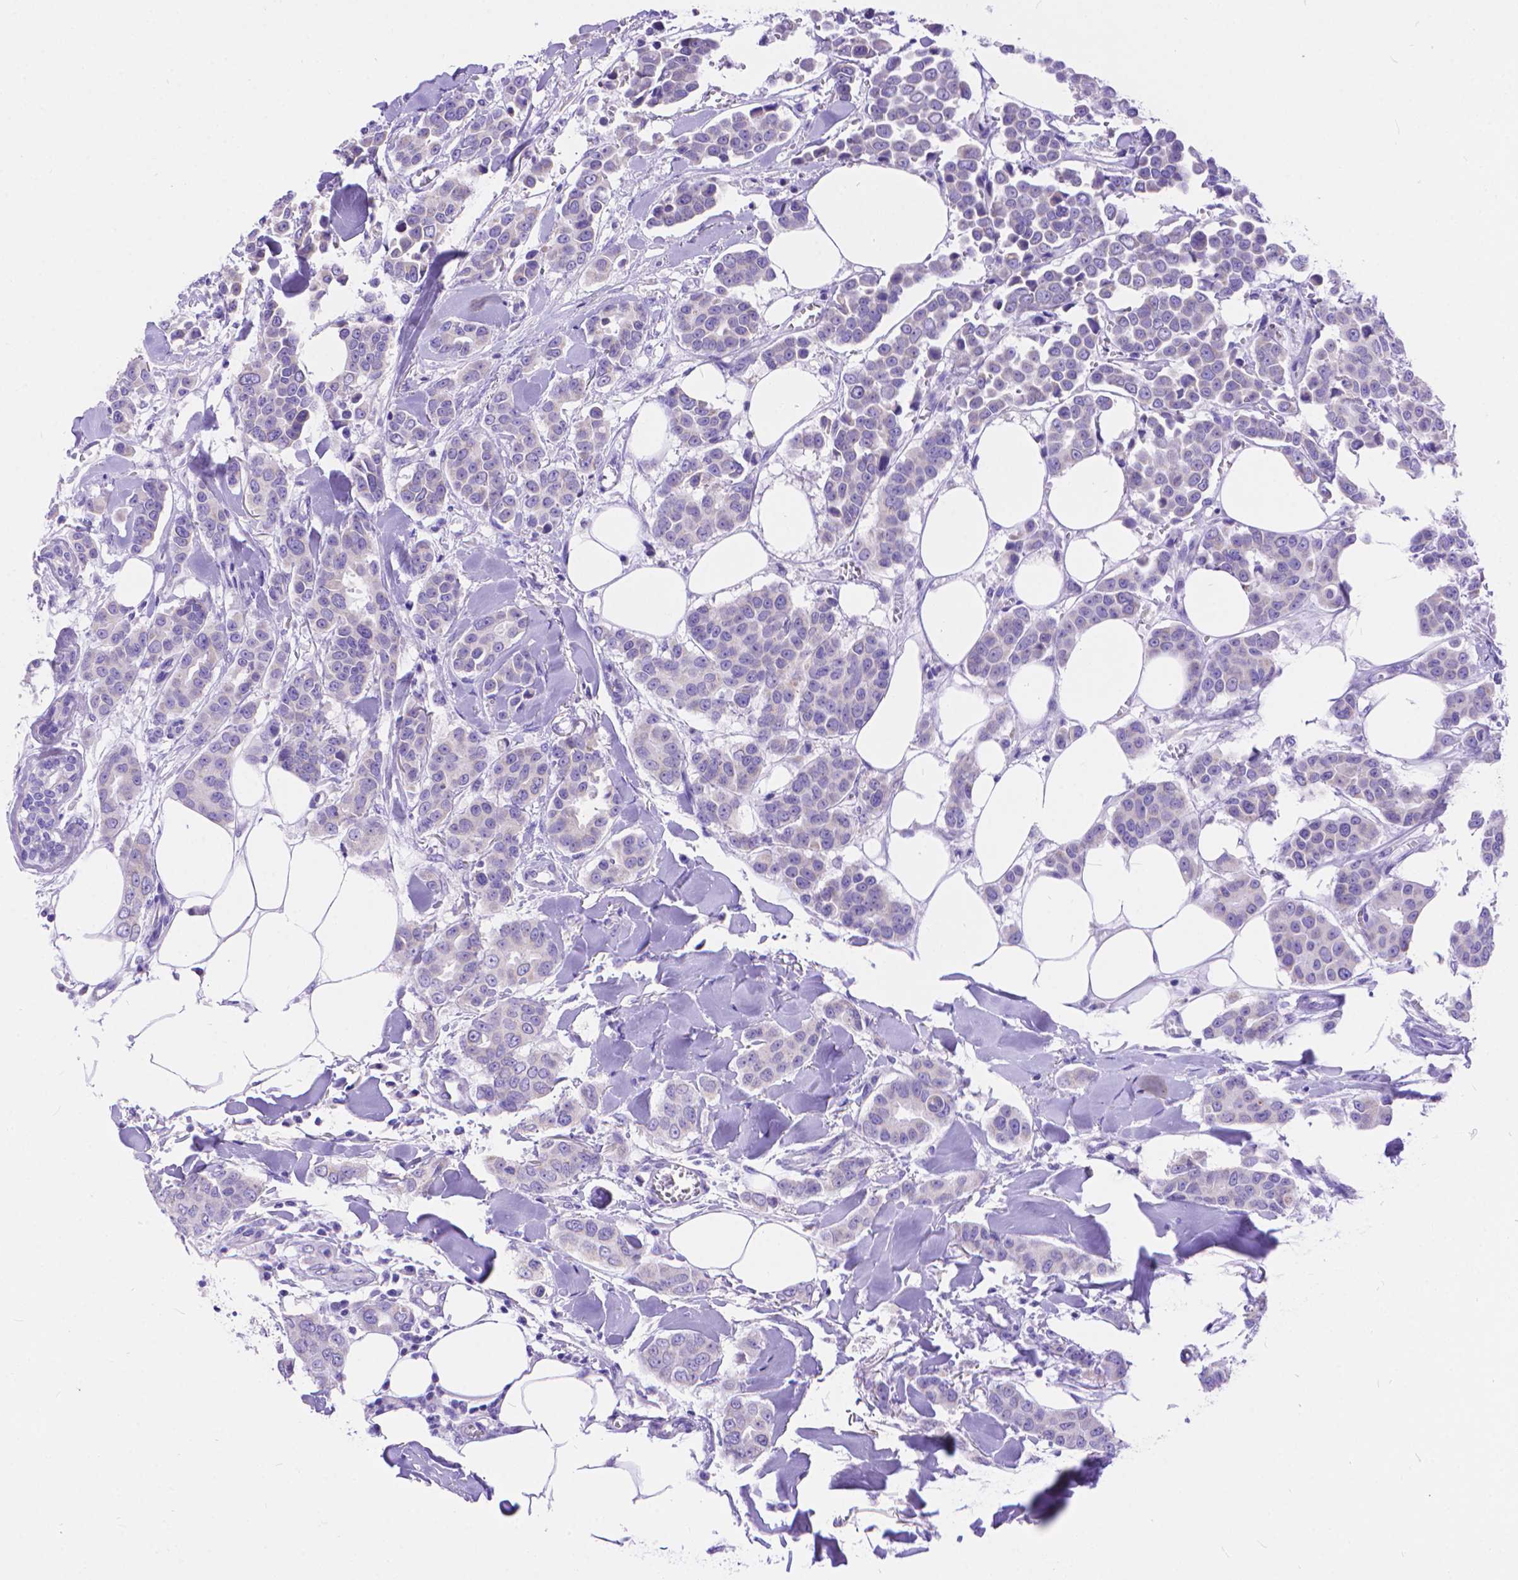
{"staining": {"intensity": "negative", "quantity": "none", "location": "none"}, "tissue": "breast cancer", "cell_type": "Tumor cells", "image_type": "cancer", "snomed": [{"axis": "morphology", "description": "Duct carcinoma"}, {"axis": "topography", "description": "Breast"}], "caption": "A histopathology image of human intraductal carcinoma (breast) is negative for staining in tumor cells.", "gene": "DHRS2", "patient": {"sex": "female", "age": 94}}